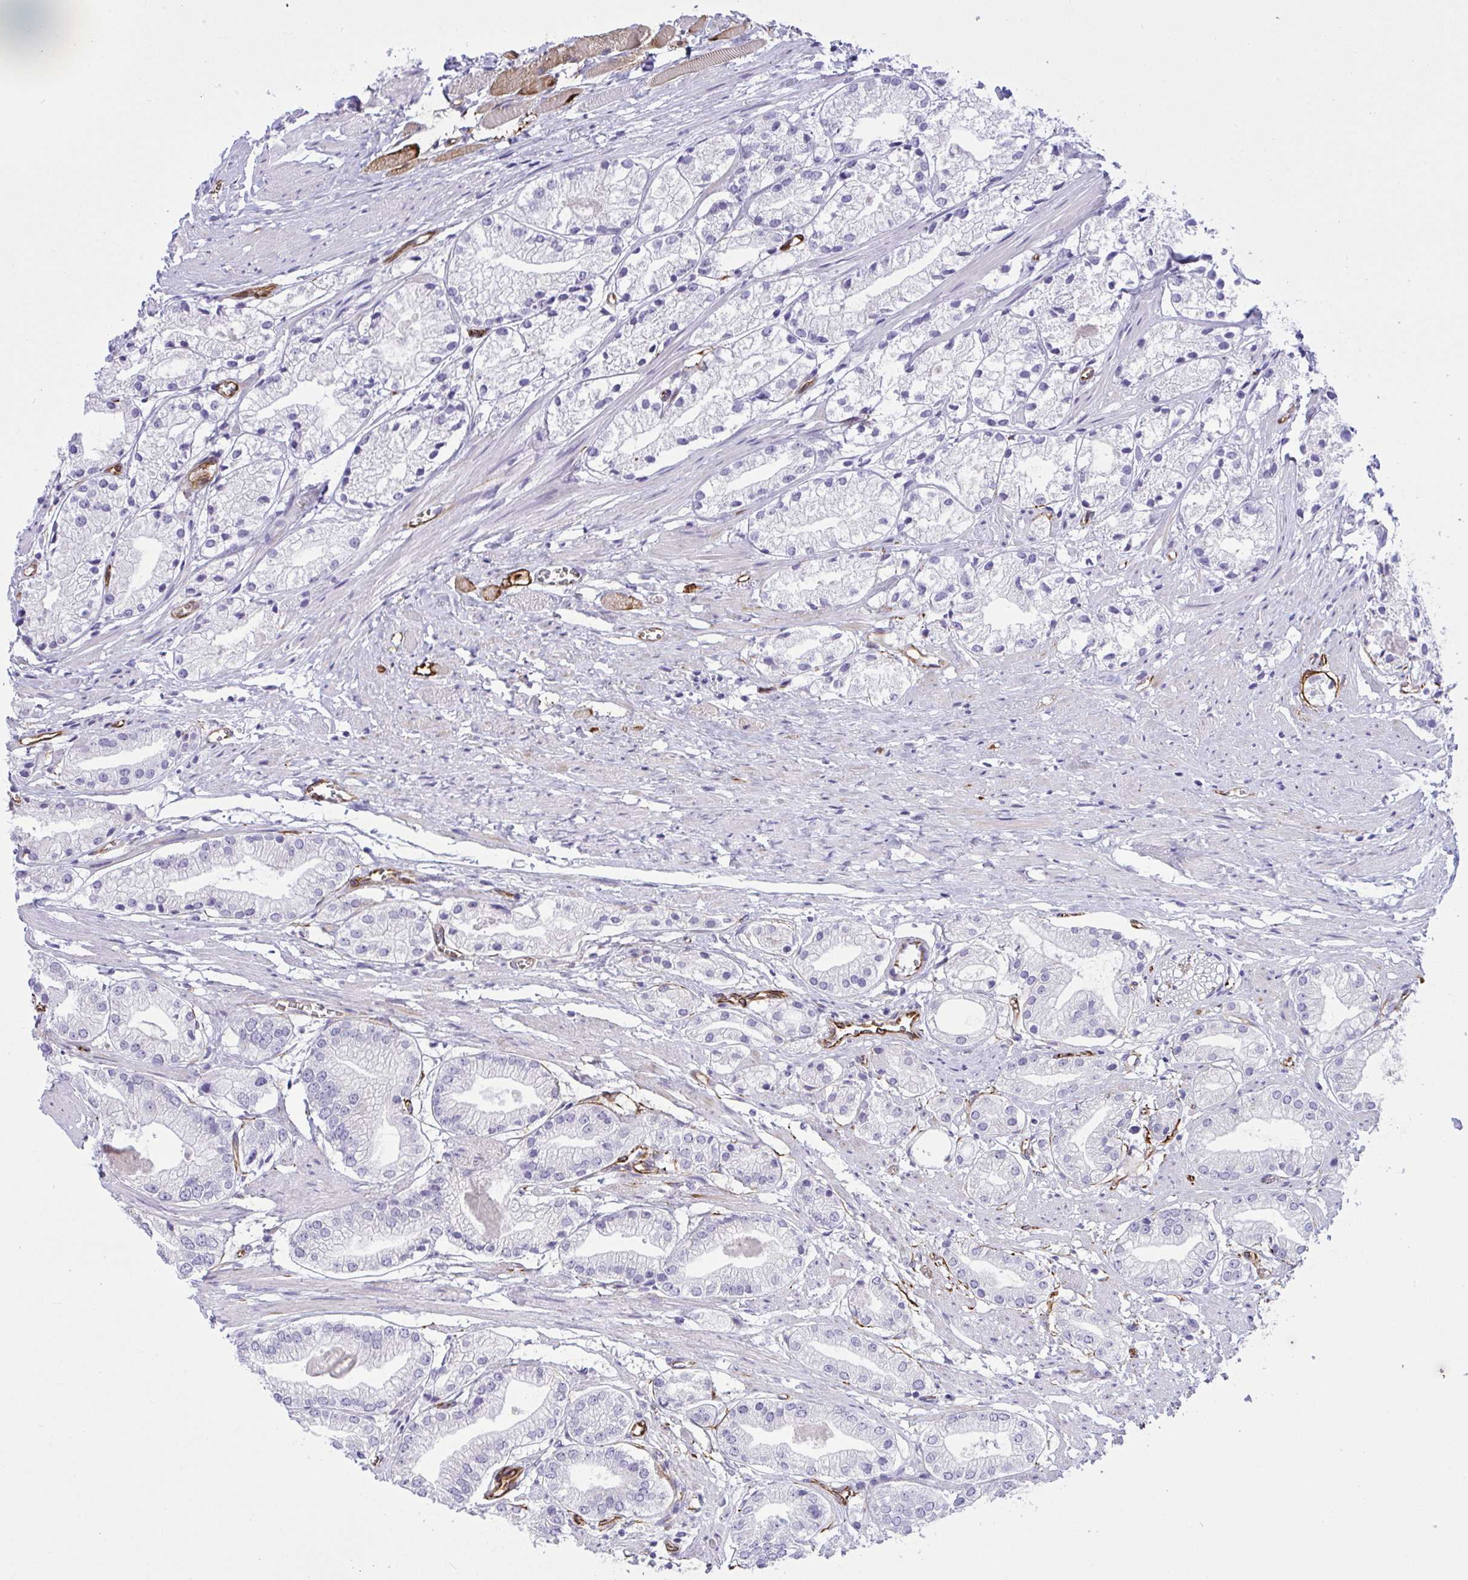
{"staining": {"intensity": "negative", "quantity": "none", "location": "none"}, "tissue": "prostate cancer", "cell_type": "Tumor cells", "image_type": "cancer", "snomed": [{"axis": "morphology", "description": "Adenocarcinoma, Low grade"}, {"axis": "topography", "description": "Prostate"}], "caption": "High power microscopy histopathology image of an immunohistochemistry (IHC) histopathology image of prostate cancer, revealing no significant staining in tumor cells.", "gene": "SLC35B1", "patient": {"sex": "male", "age": 69}}